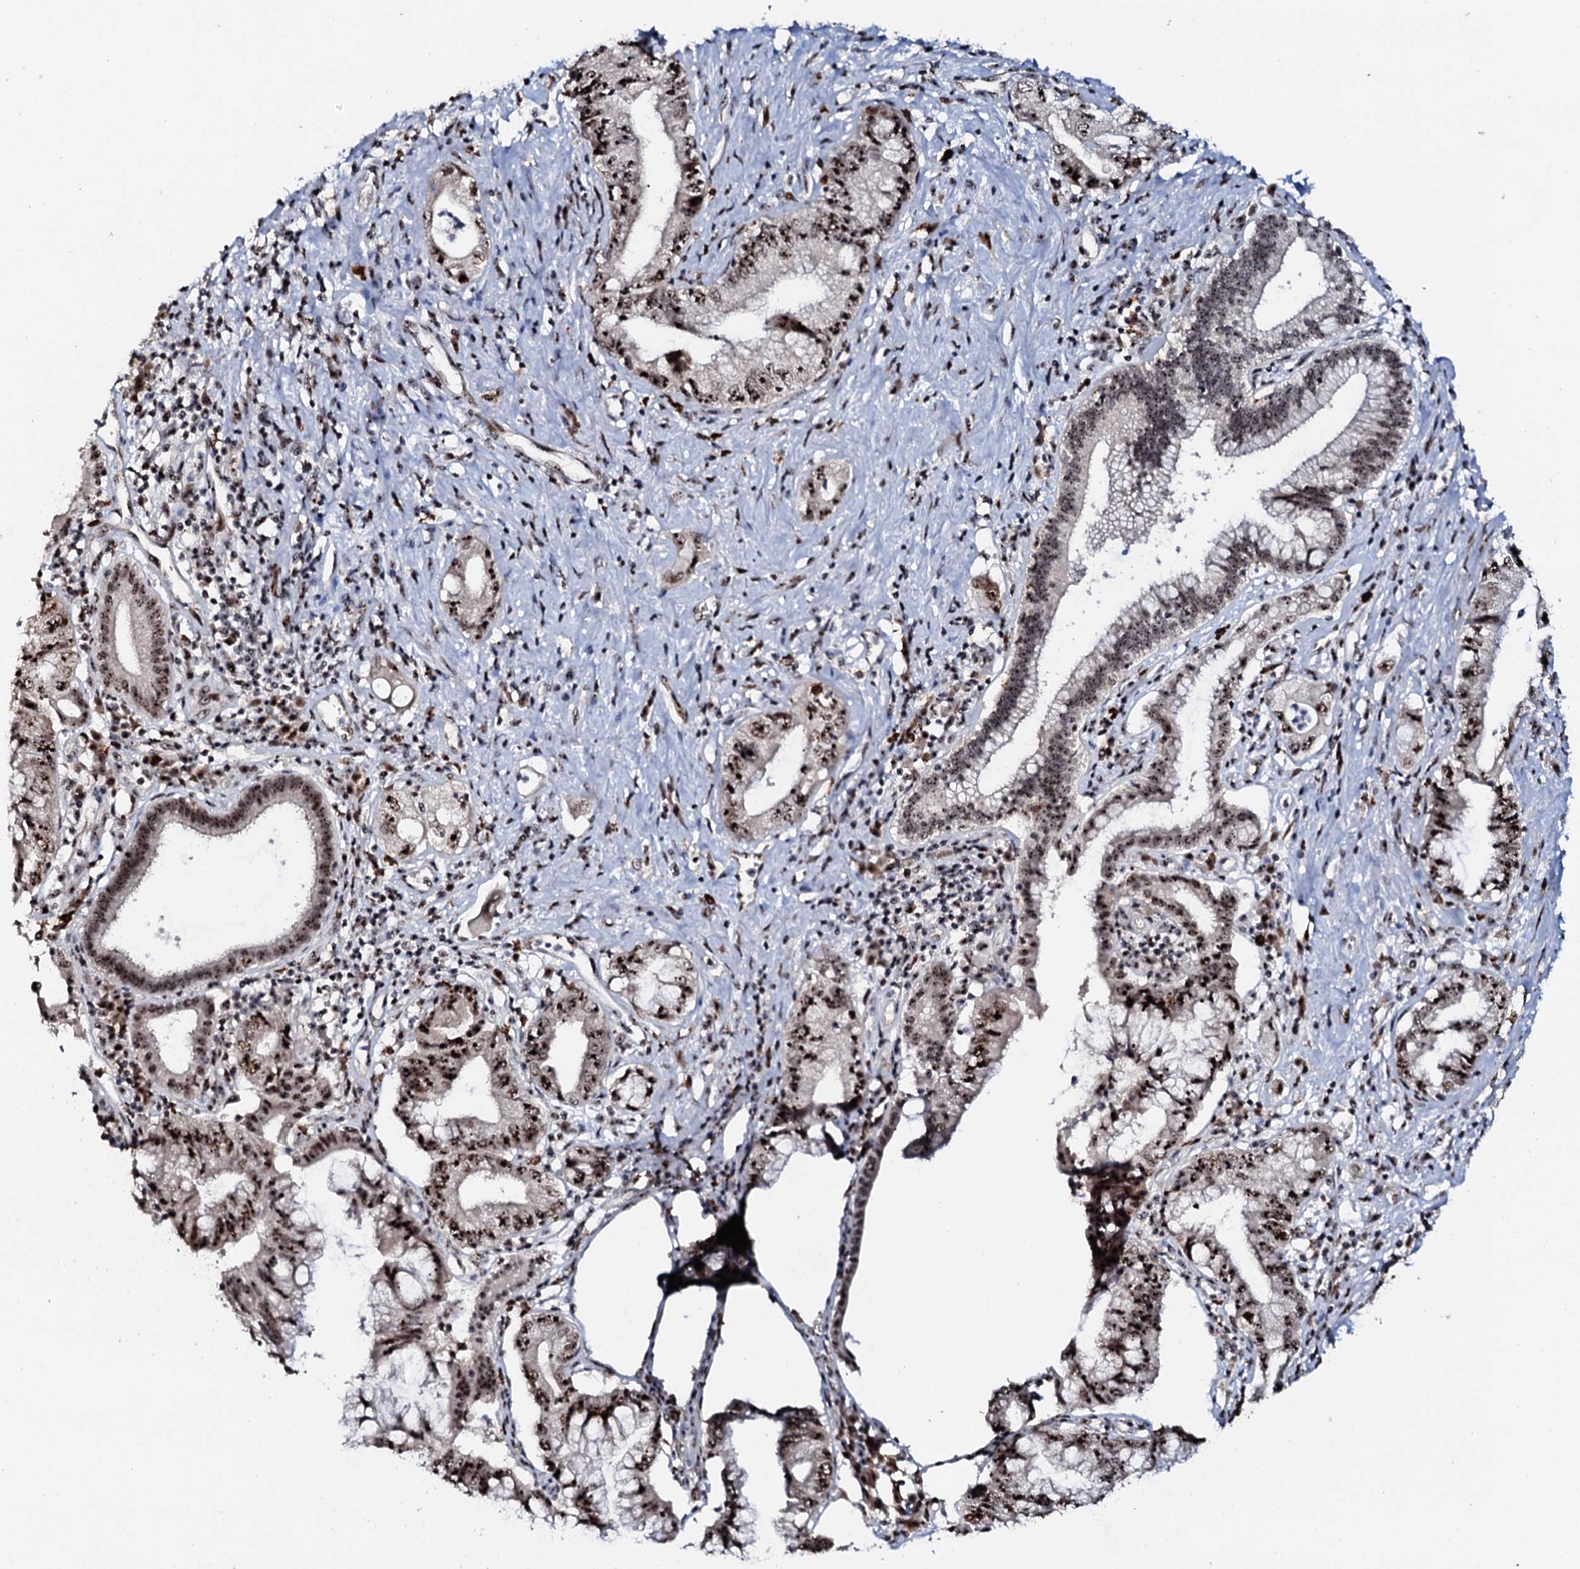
{"staining": {"intensity": "moderate", "quantity": ">75%", "location": "nuclear"}, "tissue": "pancreatic cancer", "cell_type": "Tumor cells", "image_type": "cancer", "snomed": [{"axis": "morphology", "description": "Adenocarcinoma, NOS"}, {"axis": "topography", "description": "Pancreas"}], "caption": "Tumor cells show medium levels of moderate nuclear expression in about >75% of cells in pancreatic cancer (adenocarcinoma).", "gene": "NEUROG3", "patient": {"sex": "female", "age": 73}}